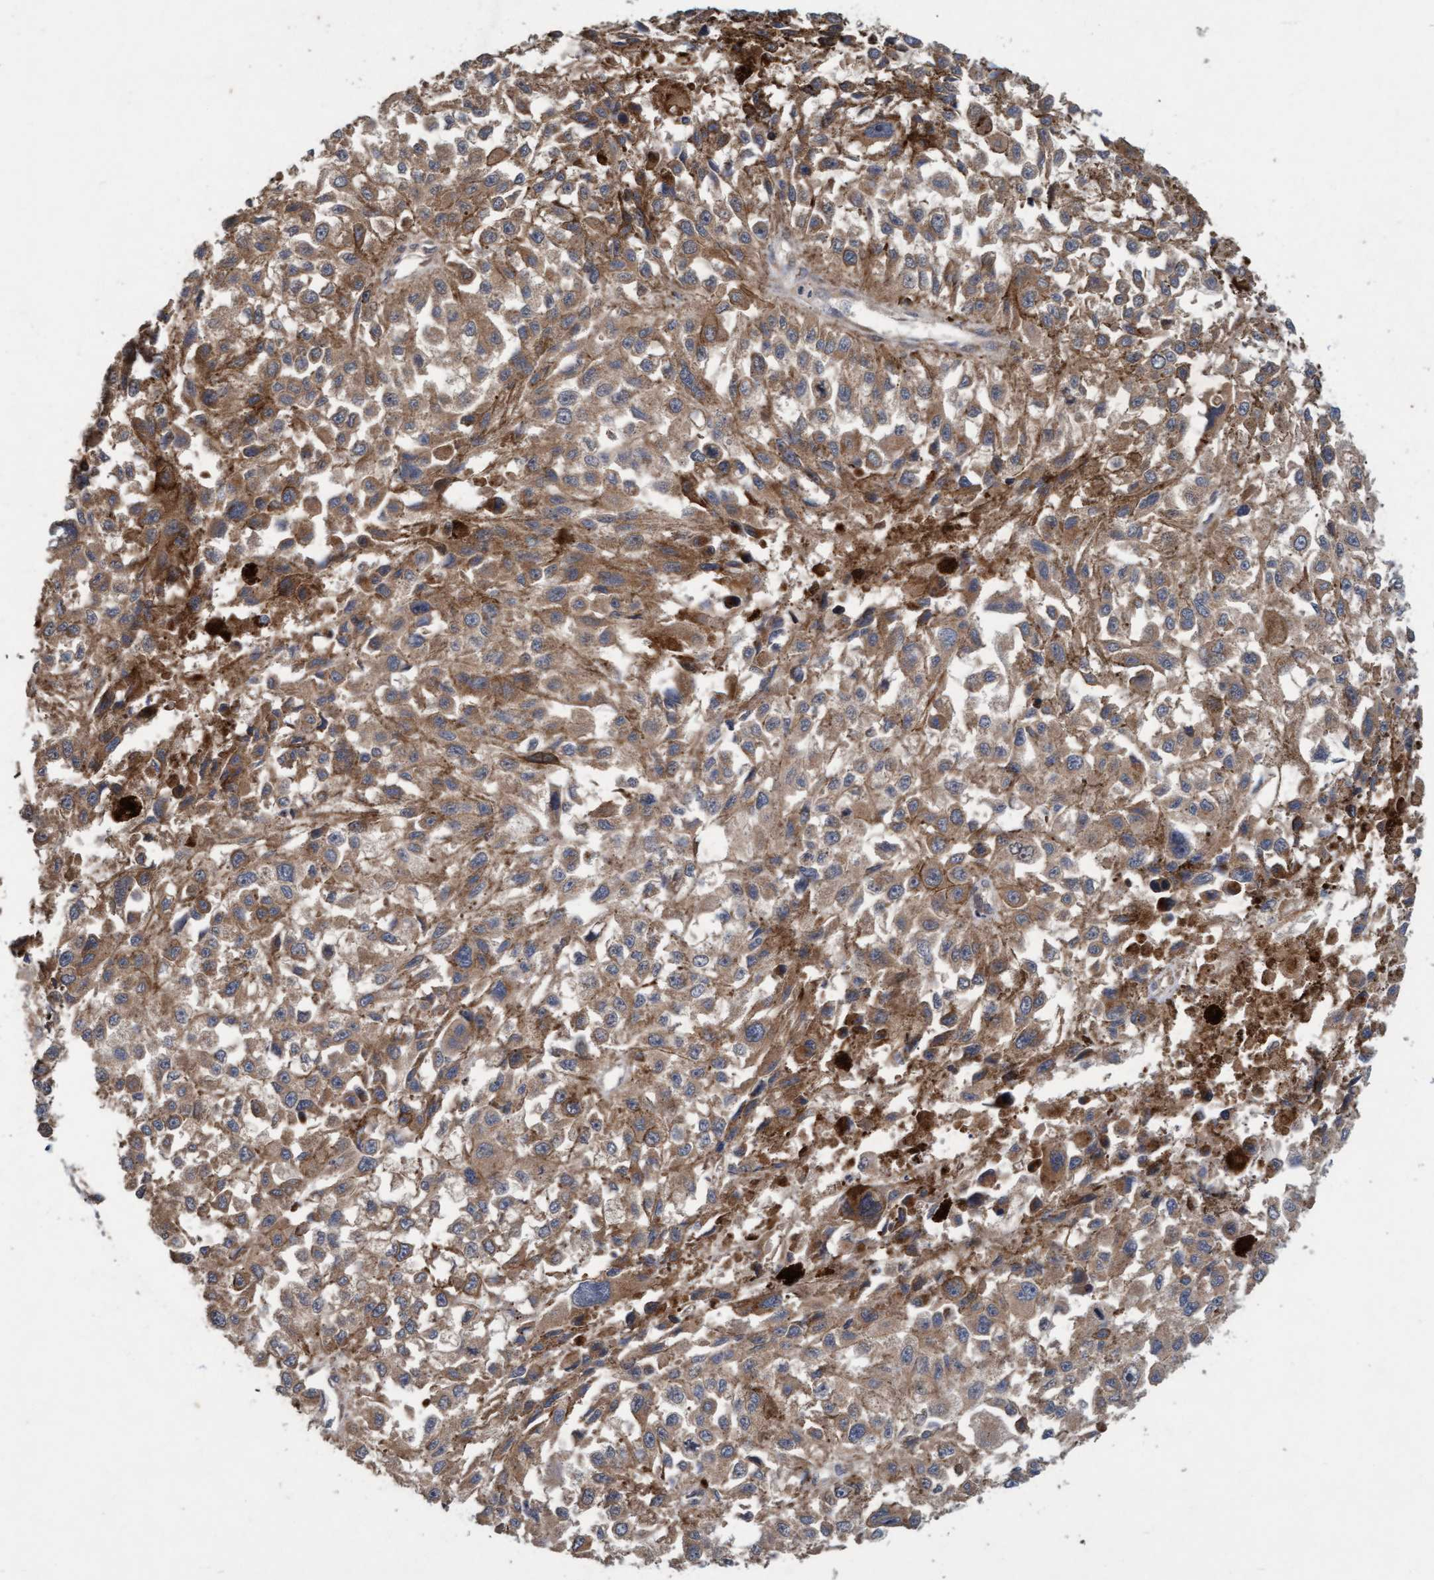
{"staining": {"intensity": "weak", "quantity": ">75%", "location": "cytoplasmic/membranous"}, "tissue": "melanoma", "cell_type": "Tumor cells", "image_type": "cancer", "snomed": [{"axis": "morphology", "description": "Malignant melanoma, Metastatic site"}, {"axis": "topography", "description": "Lymph node"}], "caption": "An image of human melanoma stained for a protein shows weak cytoplasmic/membranous brown staining in tumor cells. Nuclei are stained in blue.", "gene": "MLXIP", "patient": {"sex": "male", "age": 59}}